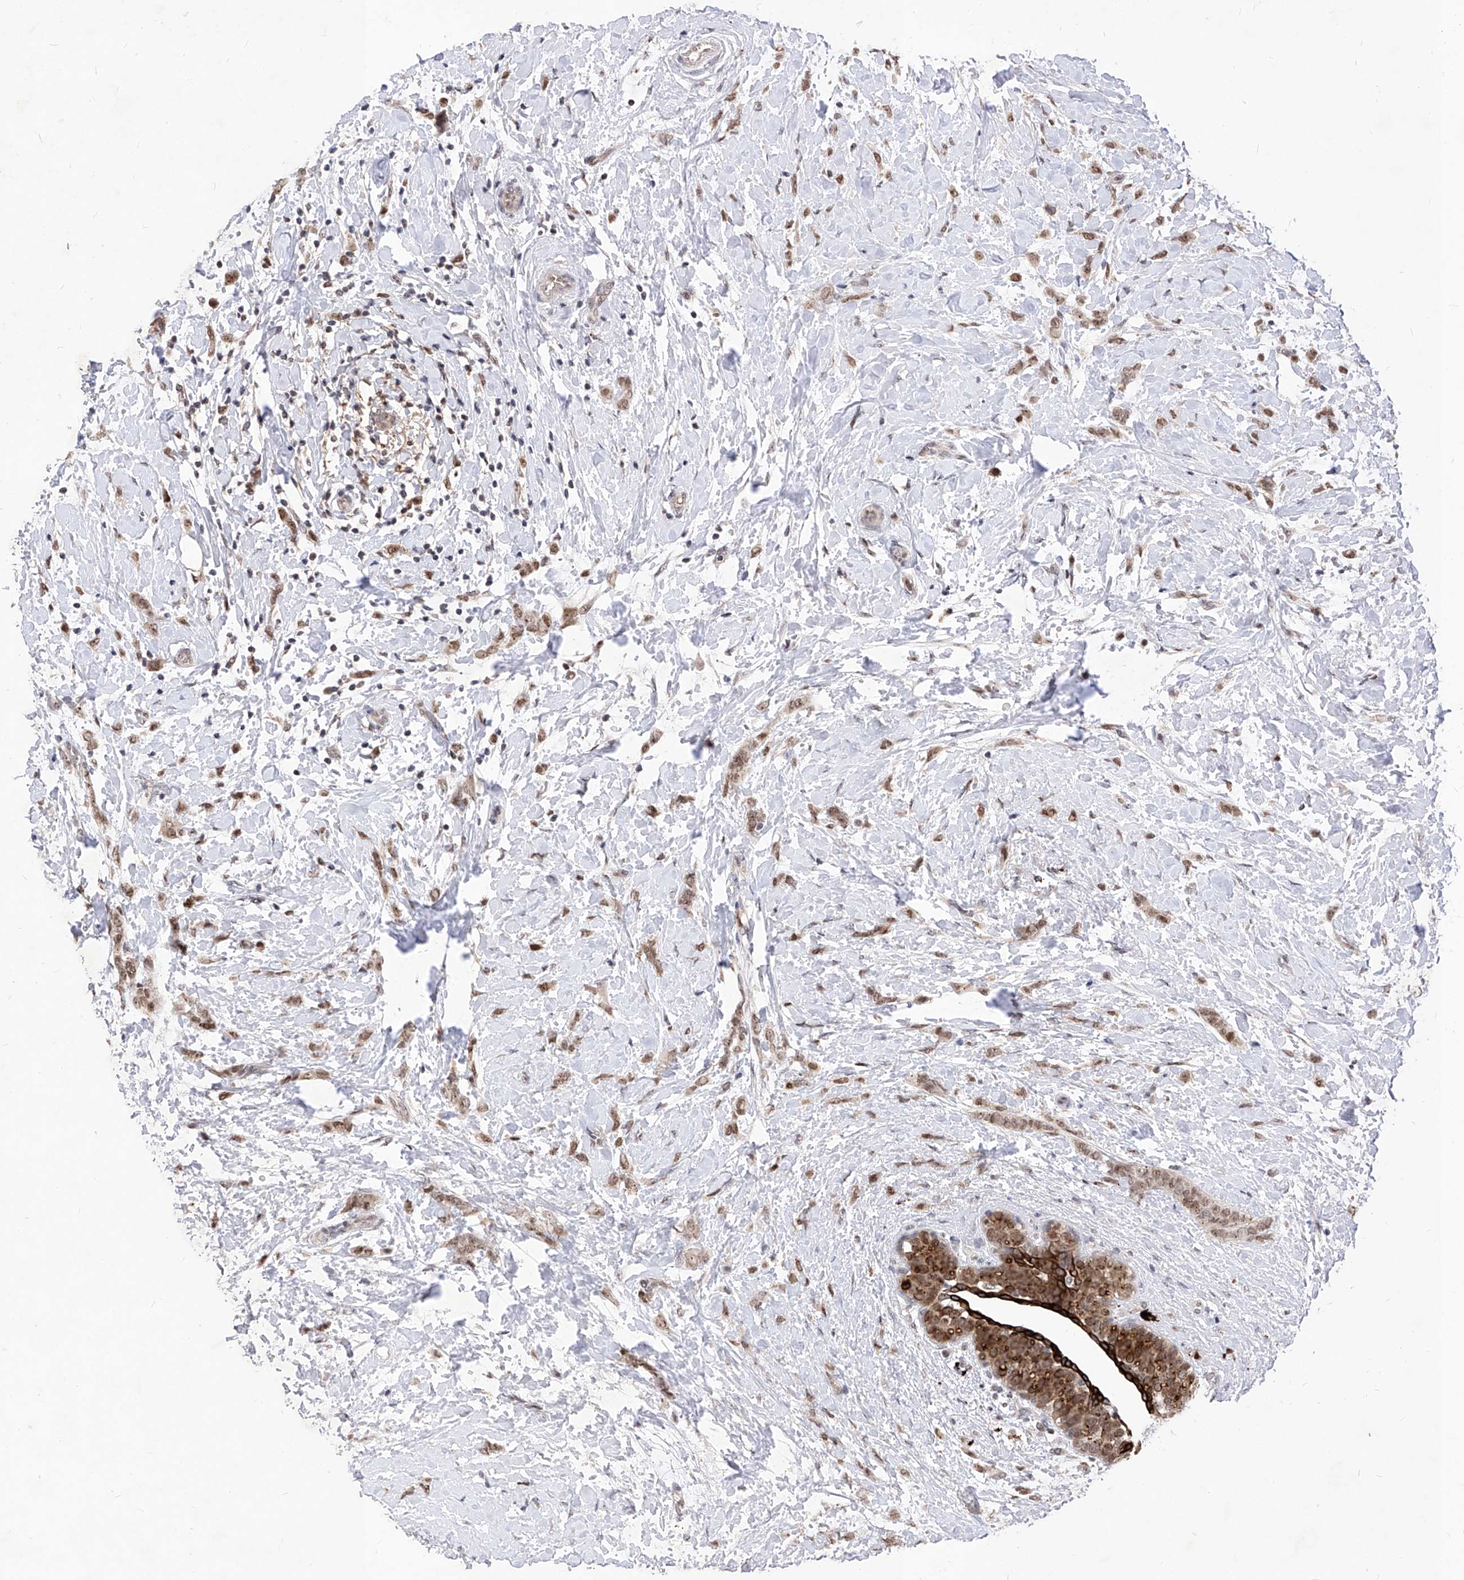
{"staining": {"intensity": "moderate", "quantity": ">75%", "location": "cytoplasmic/membranous,nuclear"}, "tissue": "breast cancer", "cell_type": "Tumor cells", "image_type": "cancer", "snomed": [{"axis": "morphology", "description": "Lobular carcinoma, in situ"}, {"axis": "morphology", "description": "Lobular carcinoma"}, {"axis": "topography", "description": "Breast"}], "caption": "Human breast lobular carcinoma stained with a protein marker reveals moderate staining in tumor cells.", "gene": "LGR4", "patient": {"sex": "female", "age": 41}}